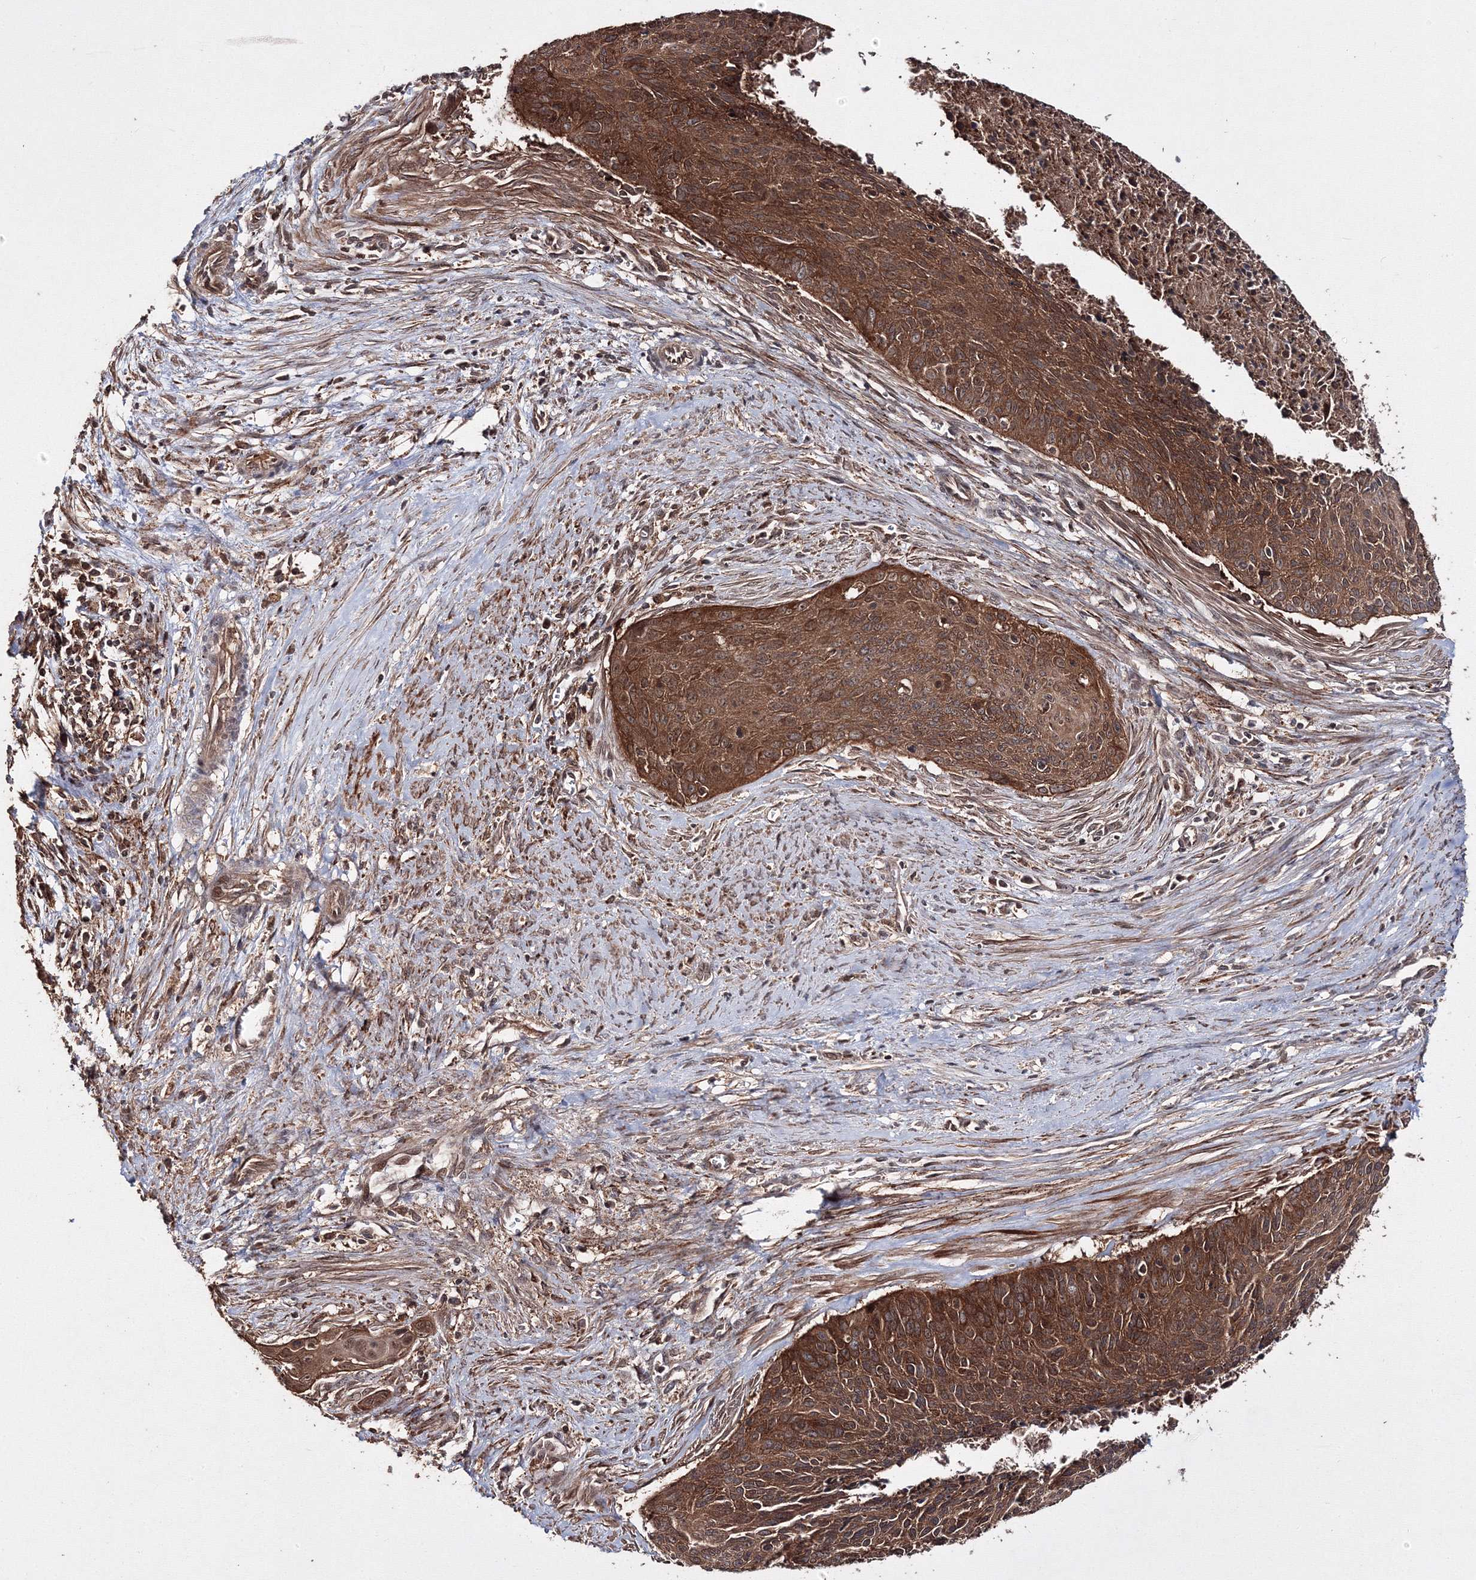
{"staining": {"intensity": "strong", "quantity": ">75%", "location": "cytoplasmic/membranous"}, "tissue": "cervical cancer", "cell_type": "Tumor cells", "image_type": "cancer", "snomed": [{"axis": "morphology", "description": "Squamous cell carcinoma, NOS"}, {"axis": "topography", "description": "Cervix"}], "caption": "Brown immunohistochemical staining in human cervical cancer (squamous cell carcinoma) displays strong cytoplasmic/membranous staining in approximately >75% of tumor cells.", "gene": "DDO", "patient": {"sex": "female", "age": 55}}